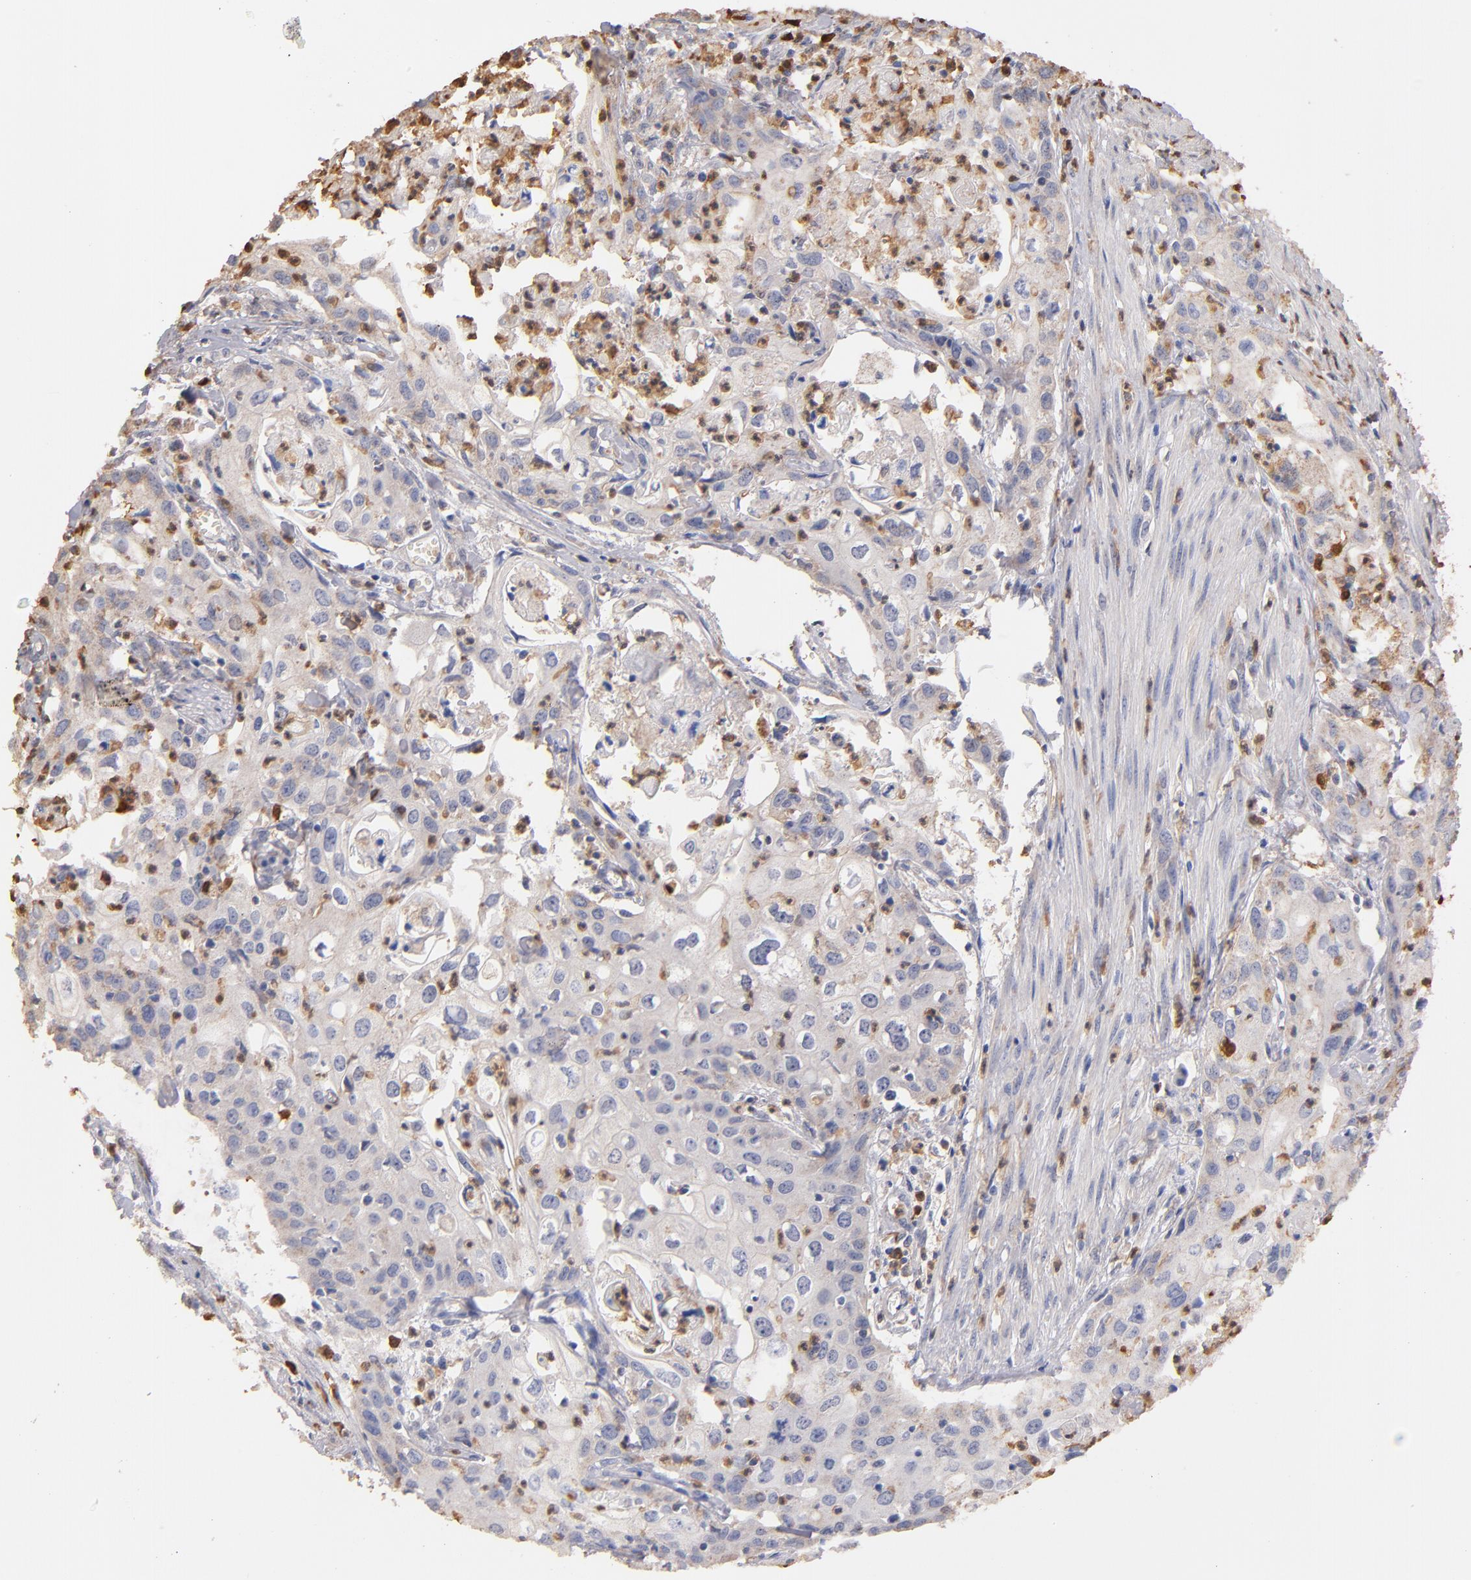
{"staining": {"intensity": "weak", "quantity": "<25%", "location": "cytoplasmic/membranous"}, "tissue": "urothelial cancer", "cell_type": "Tumor cells", "image_type": "cancer", "snomed": [{"axis": "morphology", "description": "Urothelial carcinoma, High grade"}, {"axis": "topography", "description": "Urinary bladder"}], "caption": "High magnification brightfield microscopy of urothelial cancer stained with DAB (brown) and counterstained with hematoxylin (blue): tumor cells show no significant positivity.", "gene": "RO60", "patient": {"sex": "male", "age": 54}}